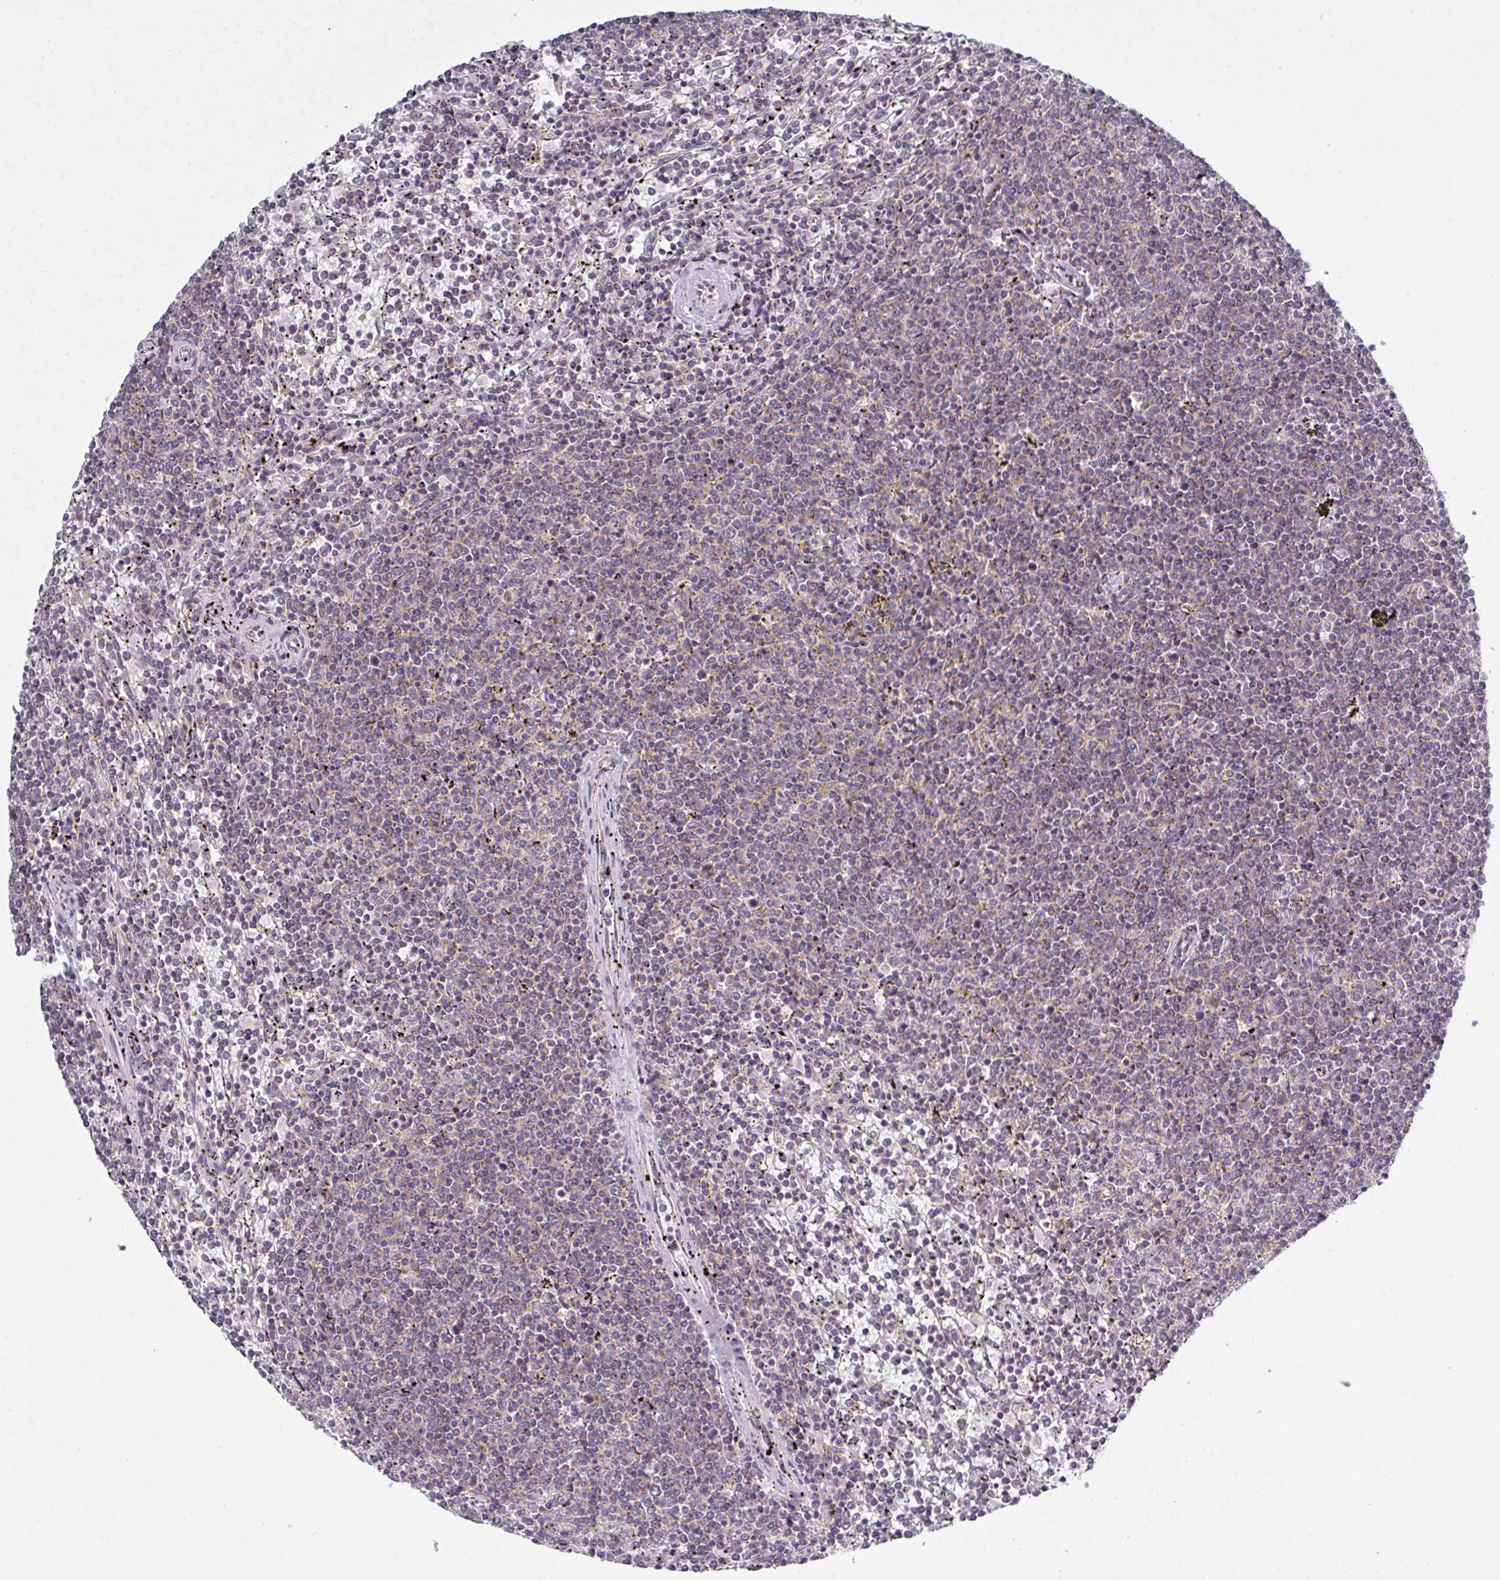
{"staining": {"intensity": "weak", "quantity": "25%-75%", "location": "cytoplasmic/membranous"}, "tissue": "lymphoma", "cell_type": "Tumor cells", "image_type": "cancer", "snomed": [{"axis": "morphology", "description": "Malignant lymphoma, non-Hodgkin's type, Low grade"}, {"axis": "topography", "description": "Spleen"}], "caption": "Human malignant lymphoma, non-Hodgkin's type (low-grade) stained for a protein (brown) reveals weak cytoplasmic/membranous positive staining in about 25%-75% of tumor cells.", "gene": "VTI1A", "patient": {"sex": "female", "age": 50}}